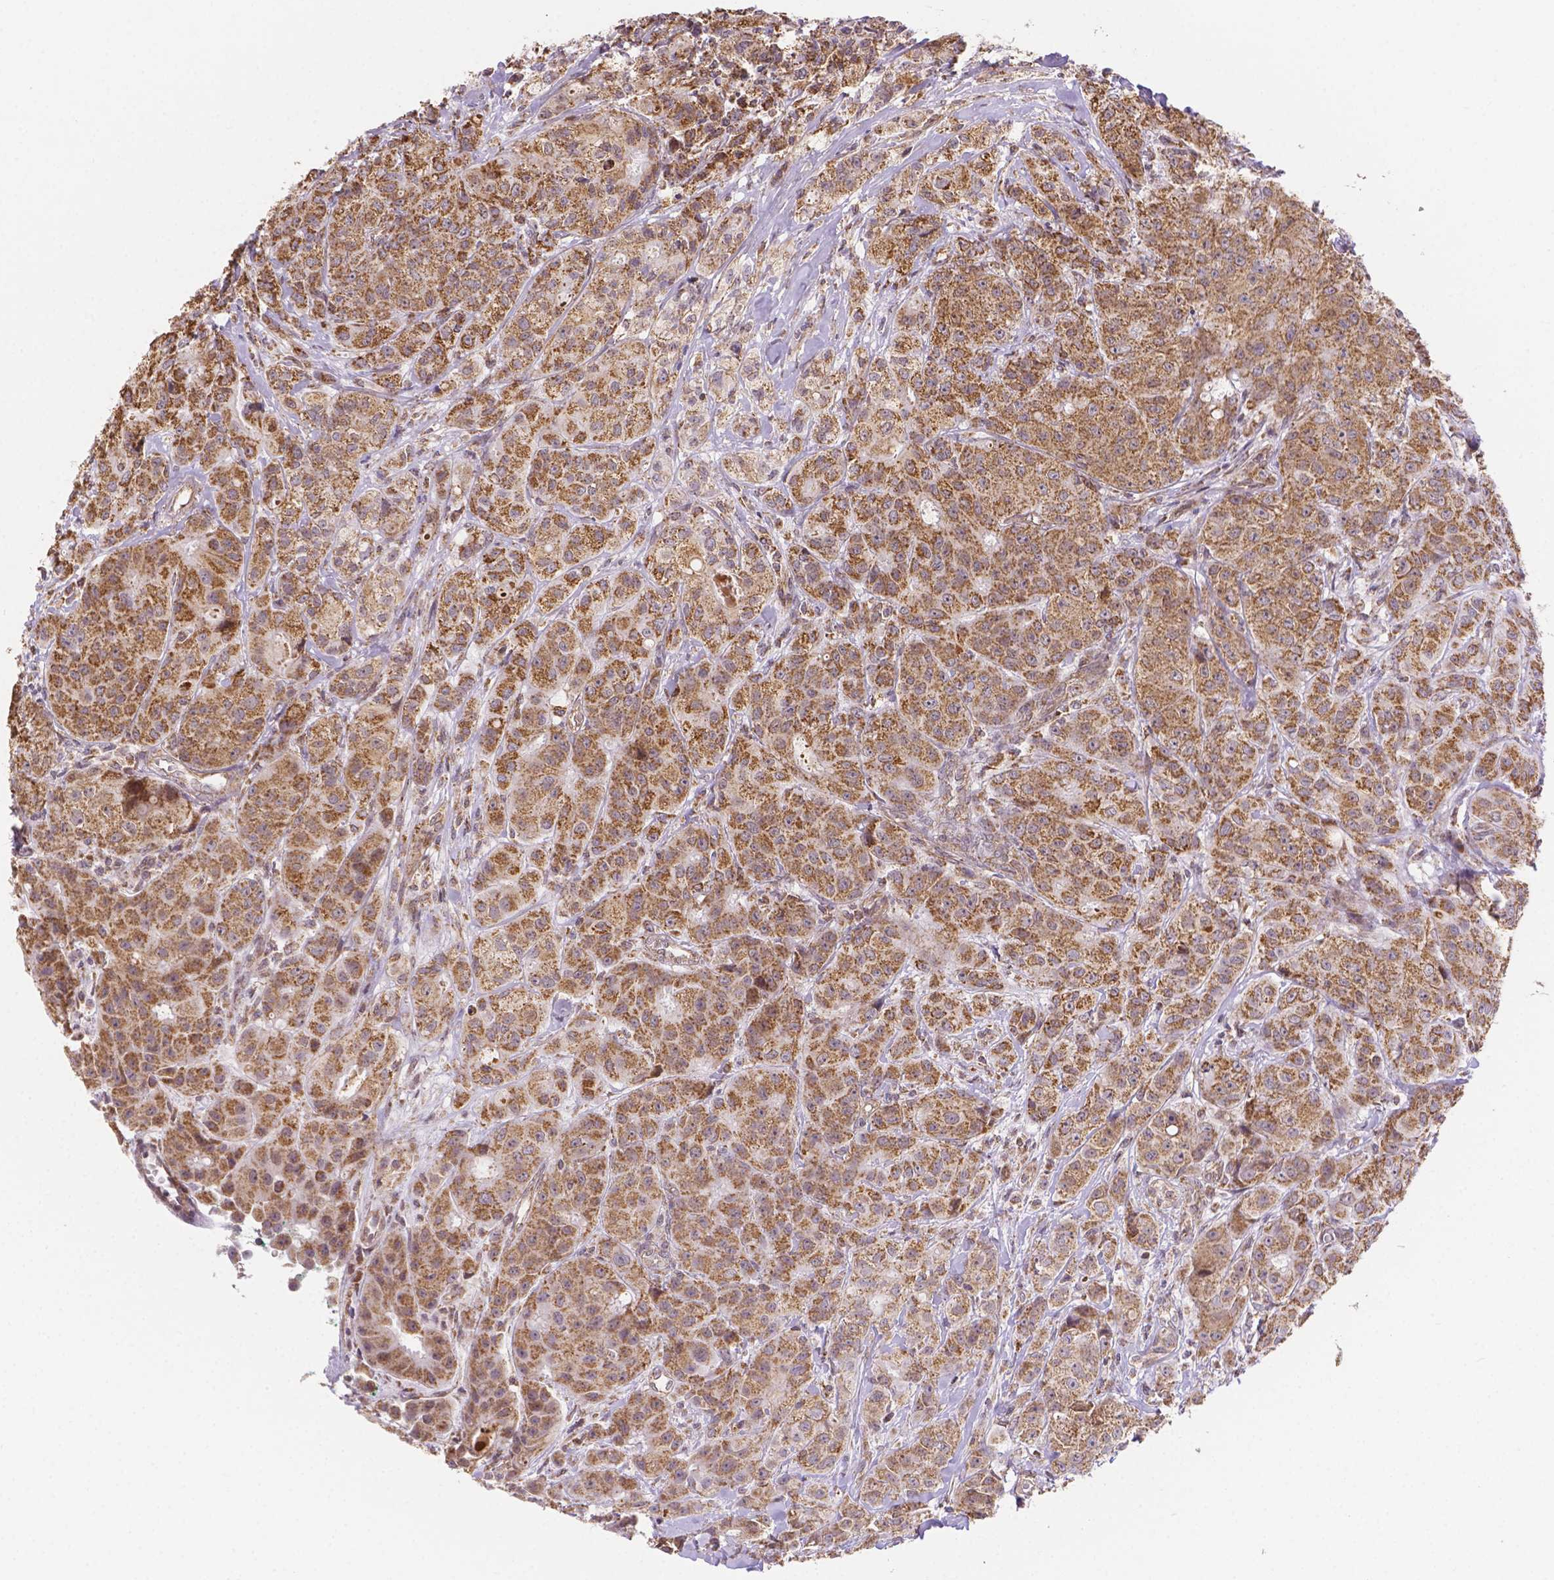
{"staining": {"intensity": "moderate", "quantity": ">75%", "location": "cytoplasmic/membranous"}, "tissue": "breast cancer", "cell_type": "Tumor cells", "image_type": "cancer", "snomed": [{"axis": "morphology", "description": "Duct carcinoma"}, {"axis": "topography", "description": "Breast"}], "caption": "Immunohistochemical staining of breast cancer exhibits medium levels of moderate cytoplasmic/membranous staining in approximately >75% of tumor cells.", "gene": "CYYR1", "patient": {"sex": "female", "age": 43}}